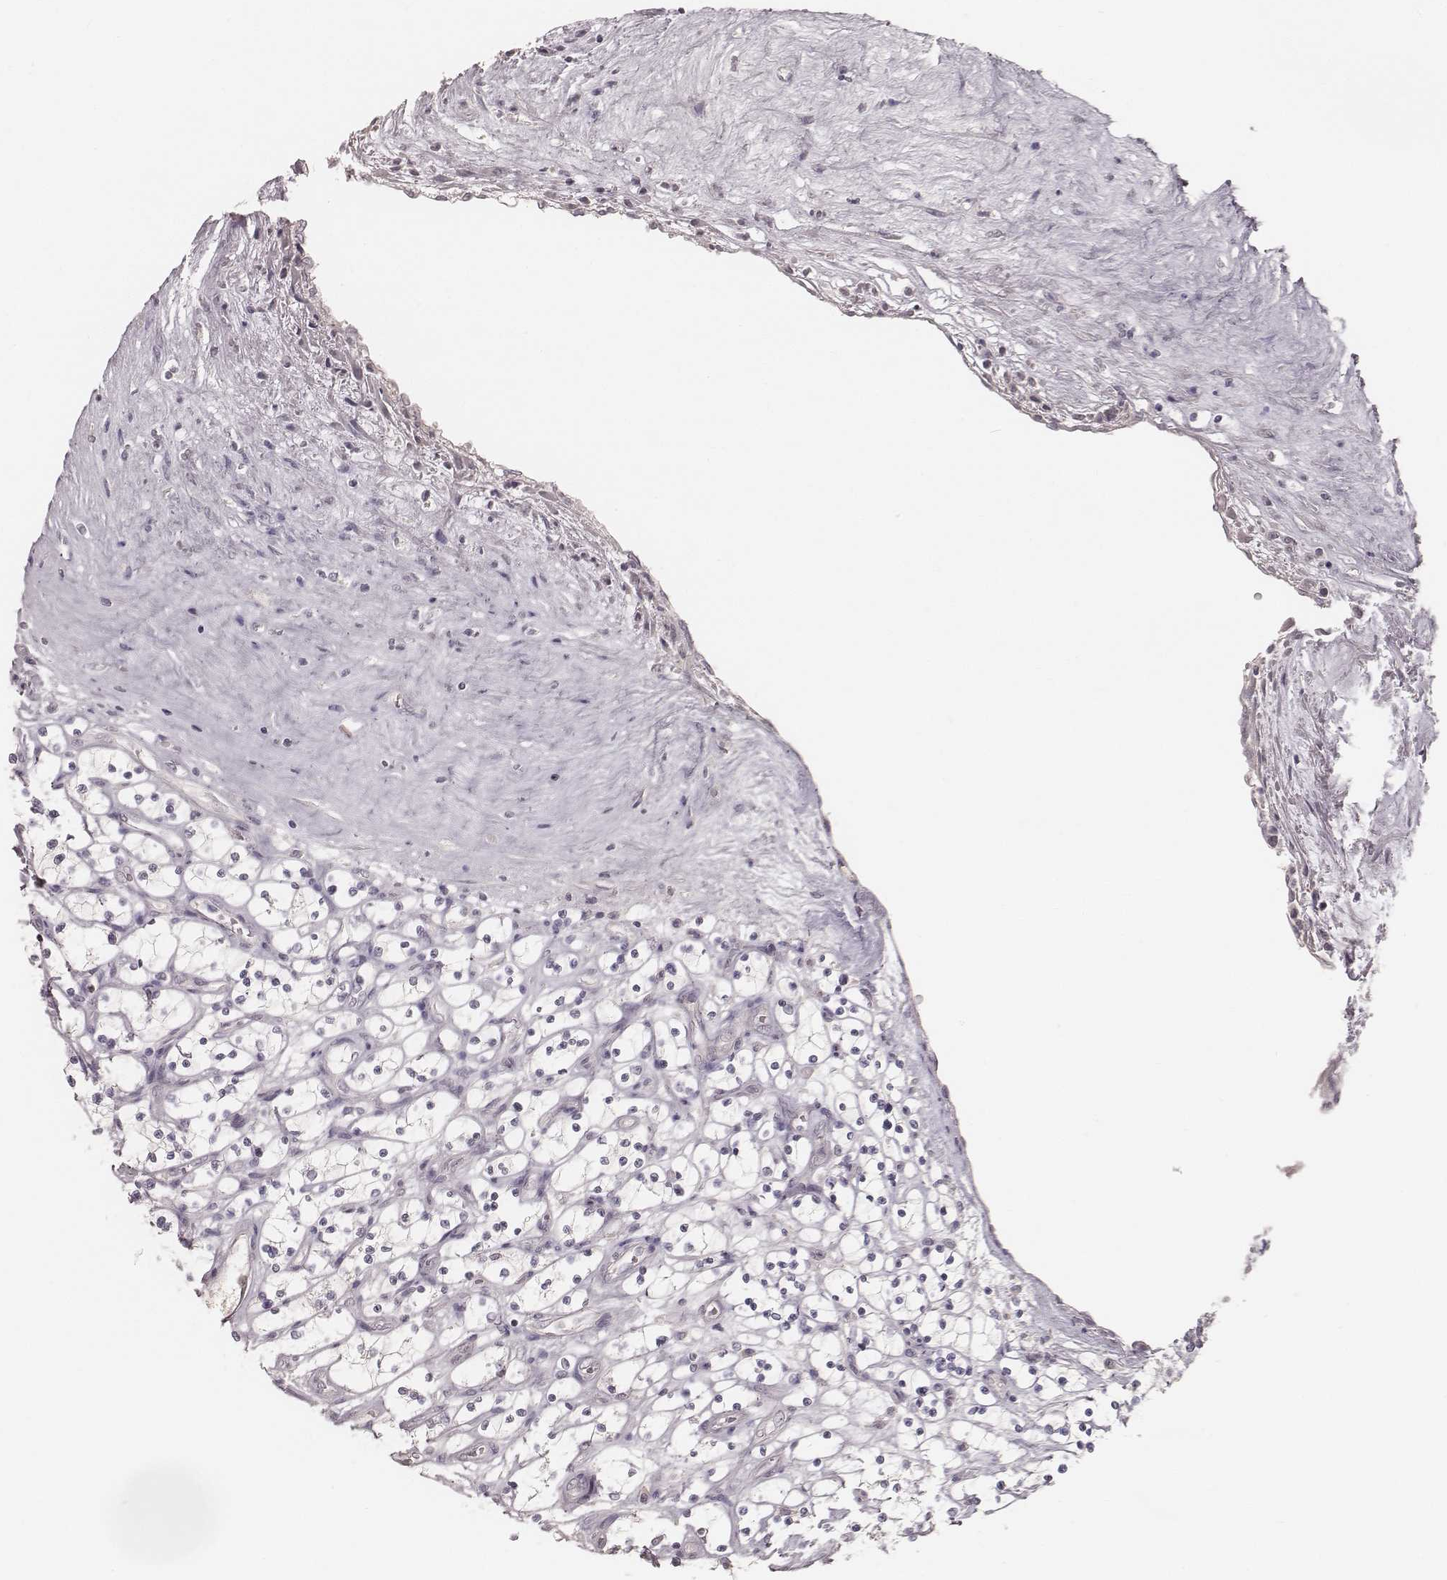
{"staining": {"intensity": "negative", "quantity": "none", "location": "none"}, "tissue": "renal cancer", "cell_type": "Tumor cells", "image_type": "cancer", "snomed": [{"axis": "morphology", "description": "Adenocarcinoma, NOS"}, {"axis": "topography", "description": "Kidney"}], "caption": "High power microscopy micrograph of an immunohistochemistry photomicrograph of renal cancer (adenocarcinoma), revealing no significant positivity in tumor cells.", "gene": "LY6K", "patient": {"sex": "female", "age": 69}}